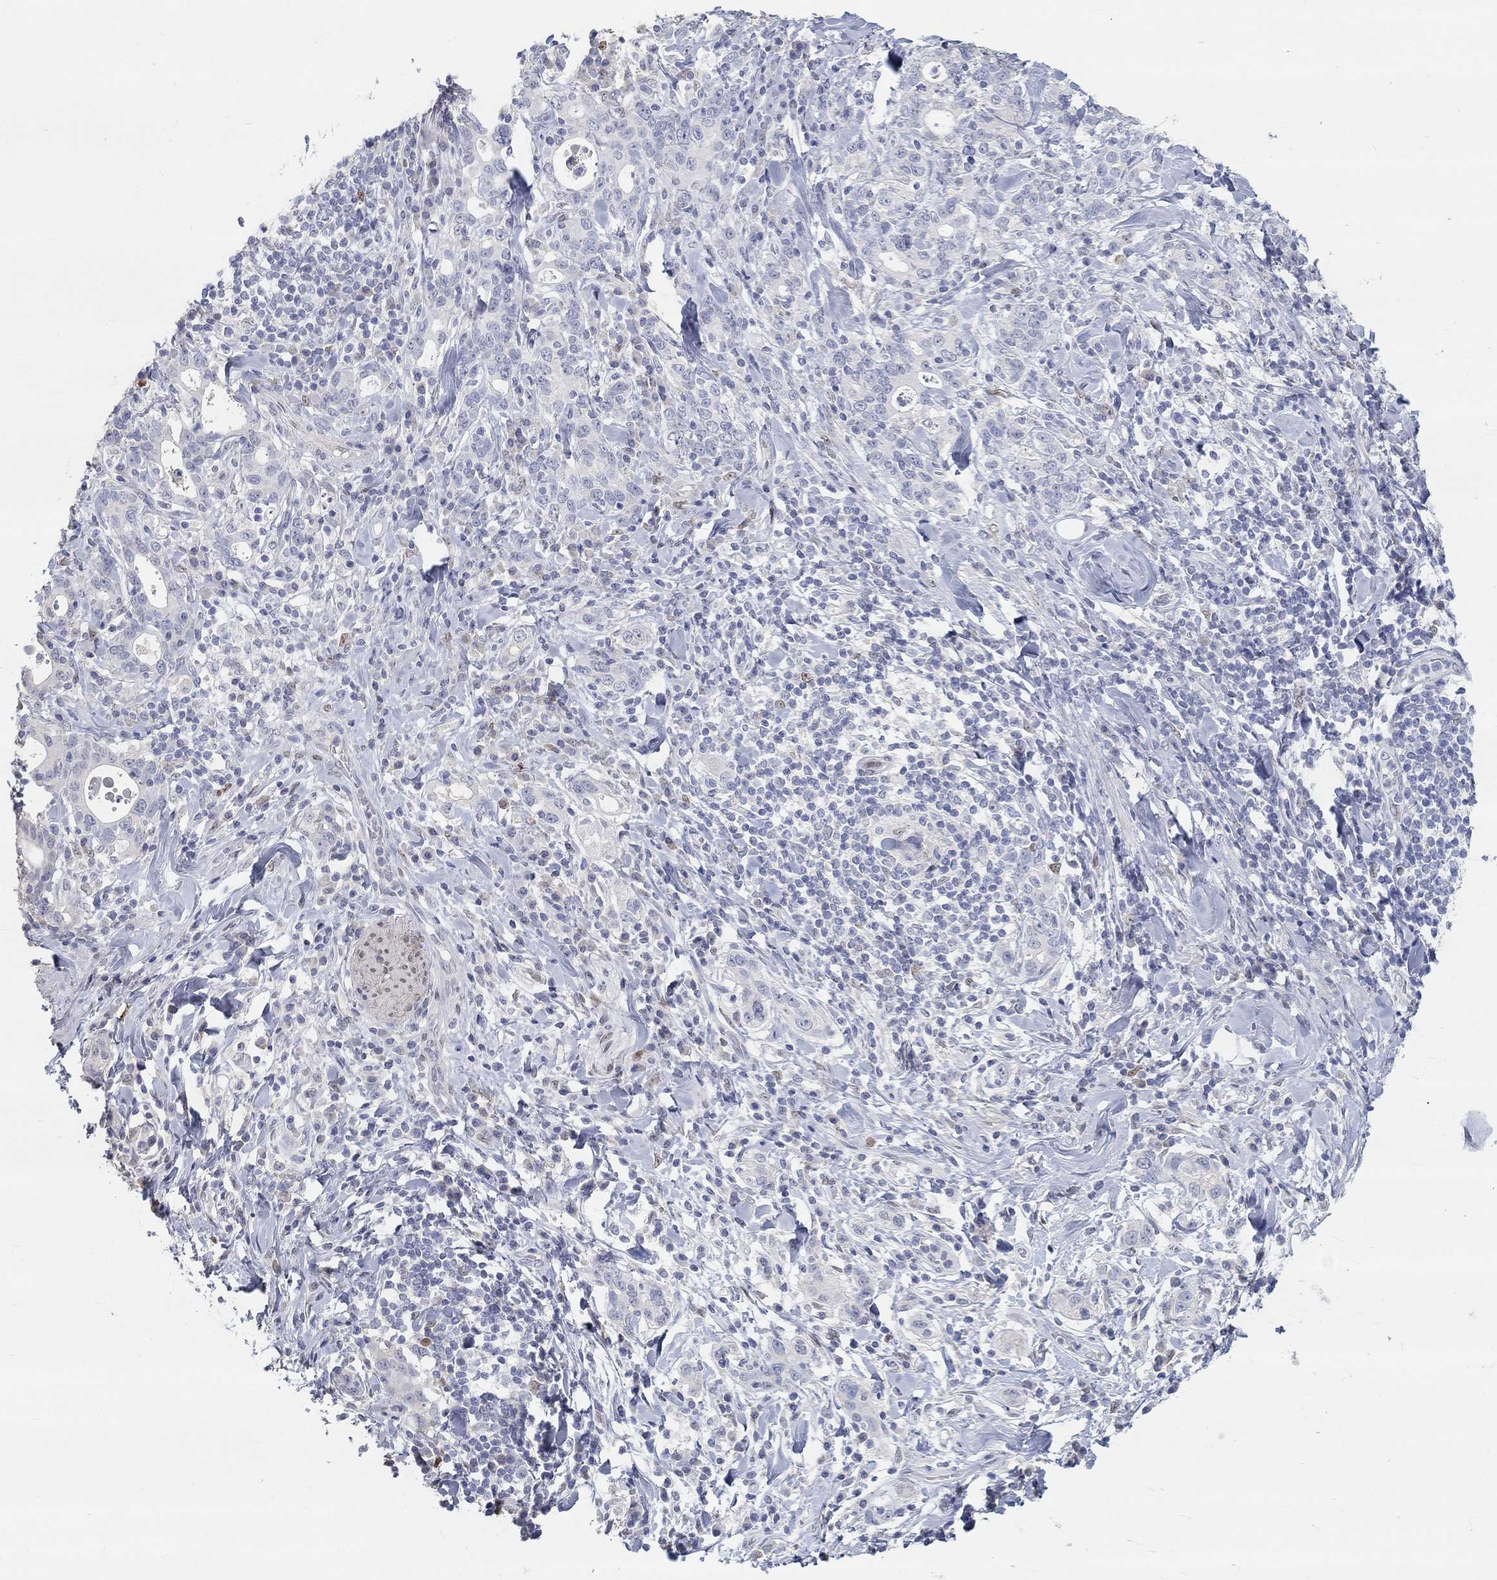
{"staining": {"intensity": "negative", "quantity": "none", "location": "none"}, "tissue": "stomach cancer", "cell_type": "Tumor cells", "image_type": "cancer", "snomed": [{"axis": "morphology", "description": "Adenocarcinoma, NOS"}, {"axis": "topography", "description": "Stomach"}], "caption": "Immunohistochemistry (IHC) photomicrograph of human stomach cancer stained for a protein (brown), which shows no expression in tumor cells.", "gene": "FGF2", "patient": {"sex": "male", "age": 79}}